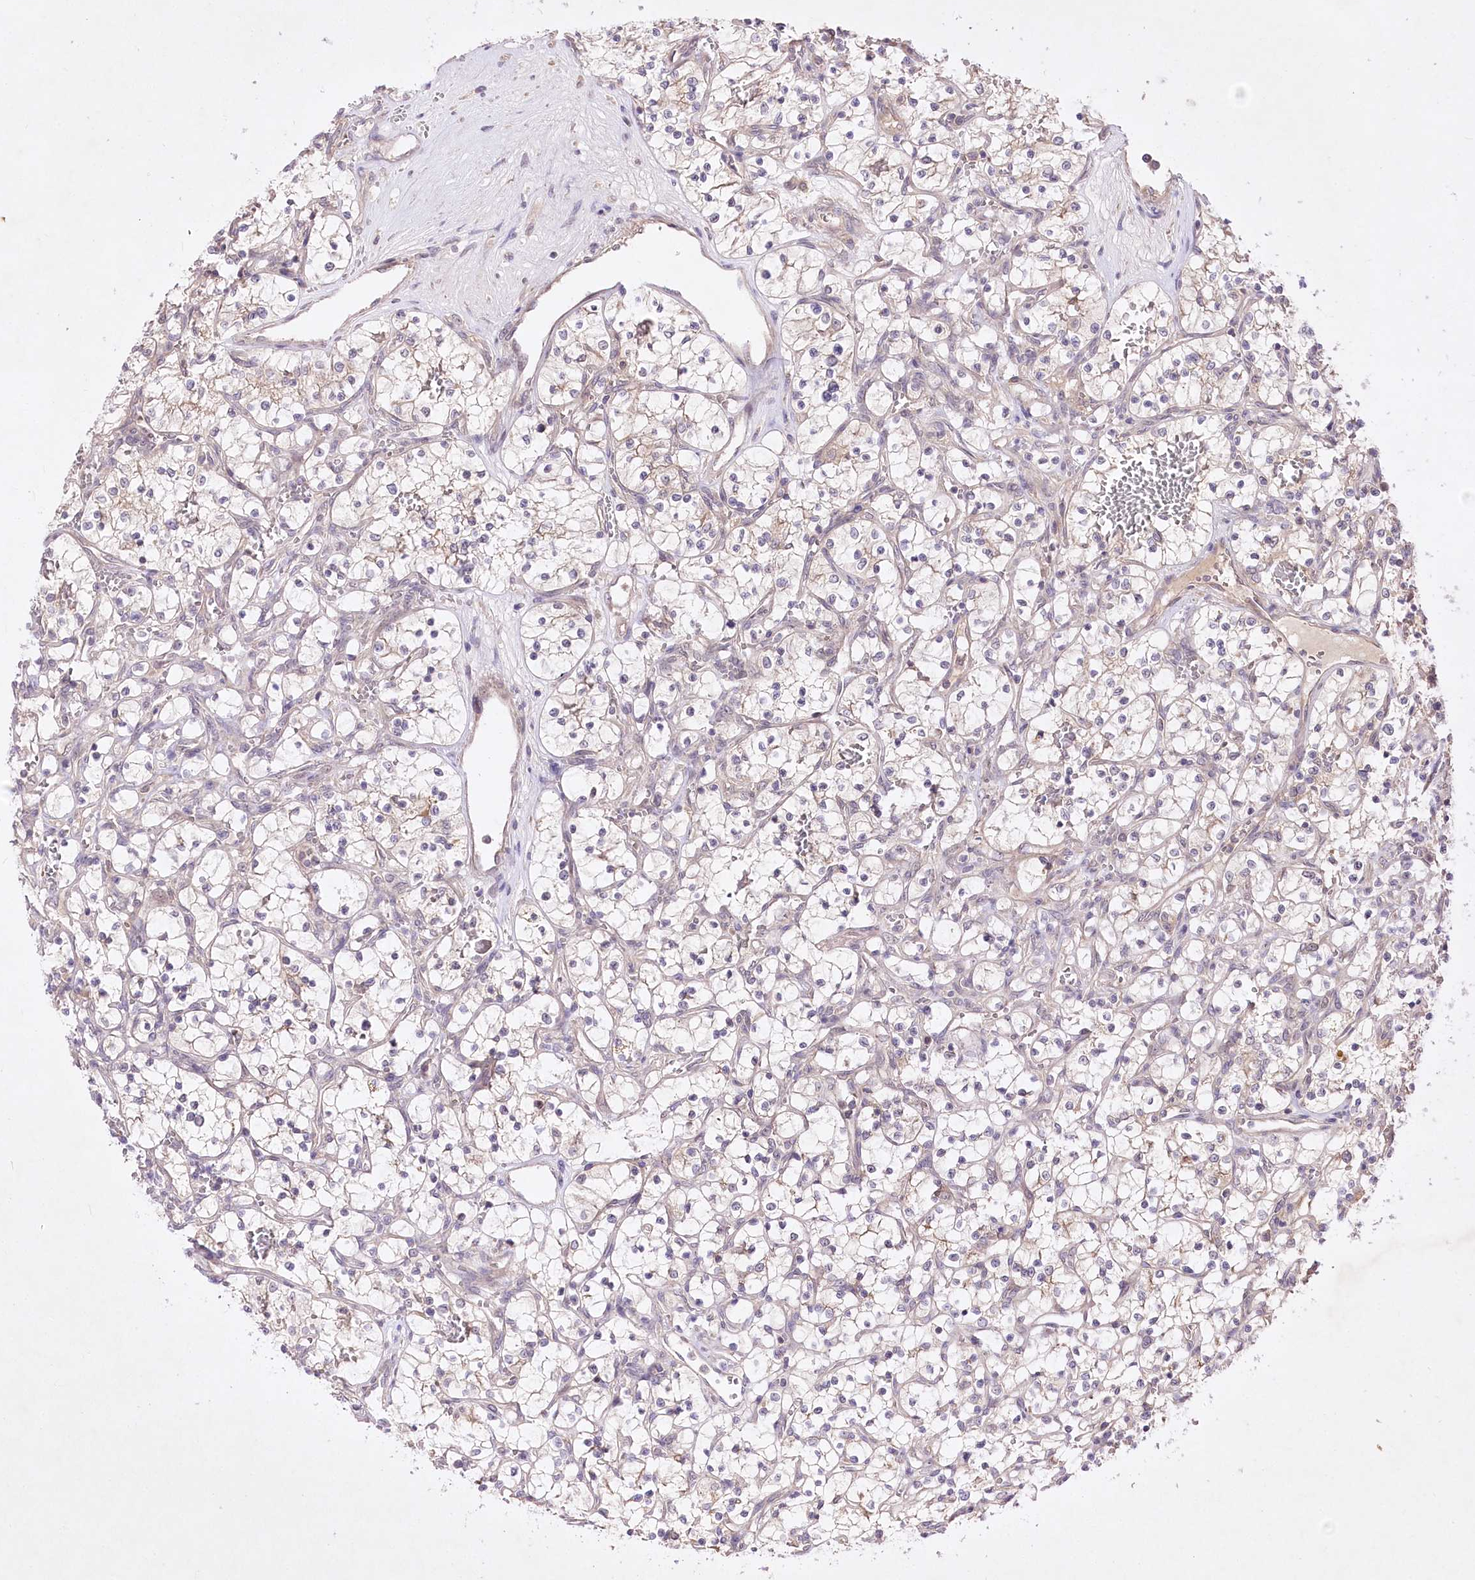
{"staining": {"intensity": "negative", "quantity": "none", "location": "none"}, "tissue": "renal cancer", "cell_type": "Tumor cells", "image_type": "cancer", "snomed": [{"axis": "morphology", "description": "Adenocarcinoma, NOS"}, {"axis": "topography", "description": "Kidney"}], "caption": "Immunohistochemical staining of renal adenocarcinoma exhibits no significant positivity in tumor cells. (DAB immunohistochemistry (IHC) with hematoxylin counter stain).", "gene": "HELT", "patient": {"sex": "female", "age": 69}}